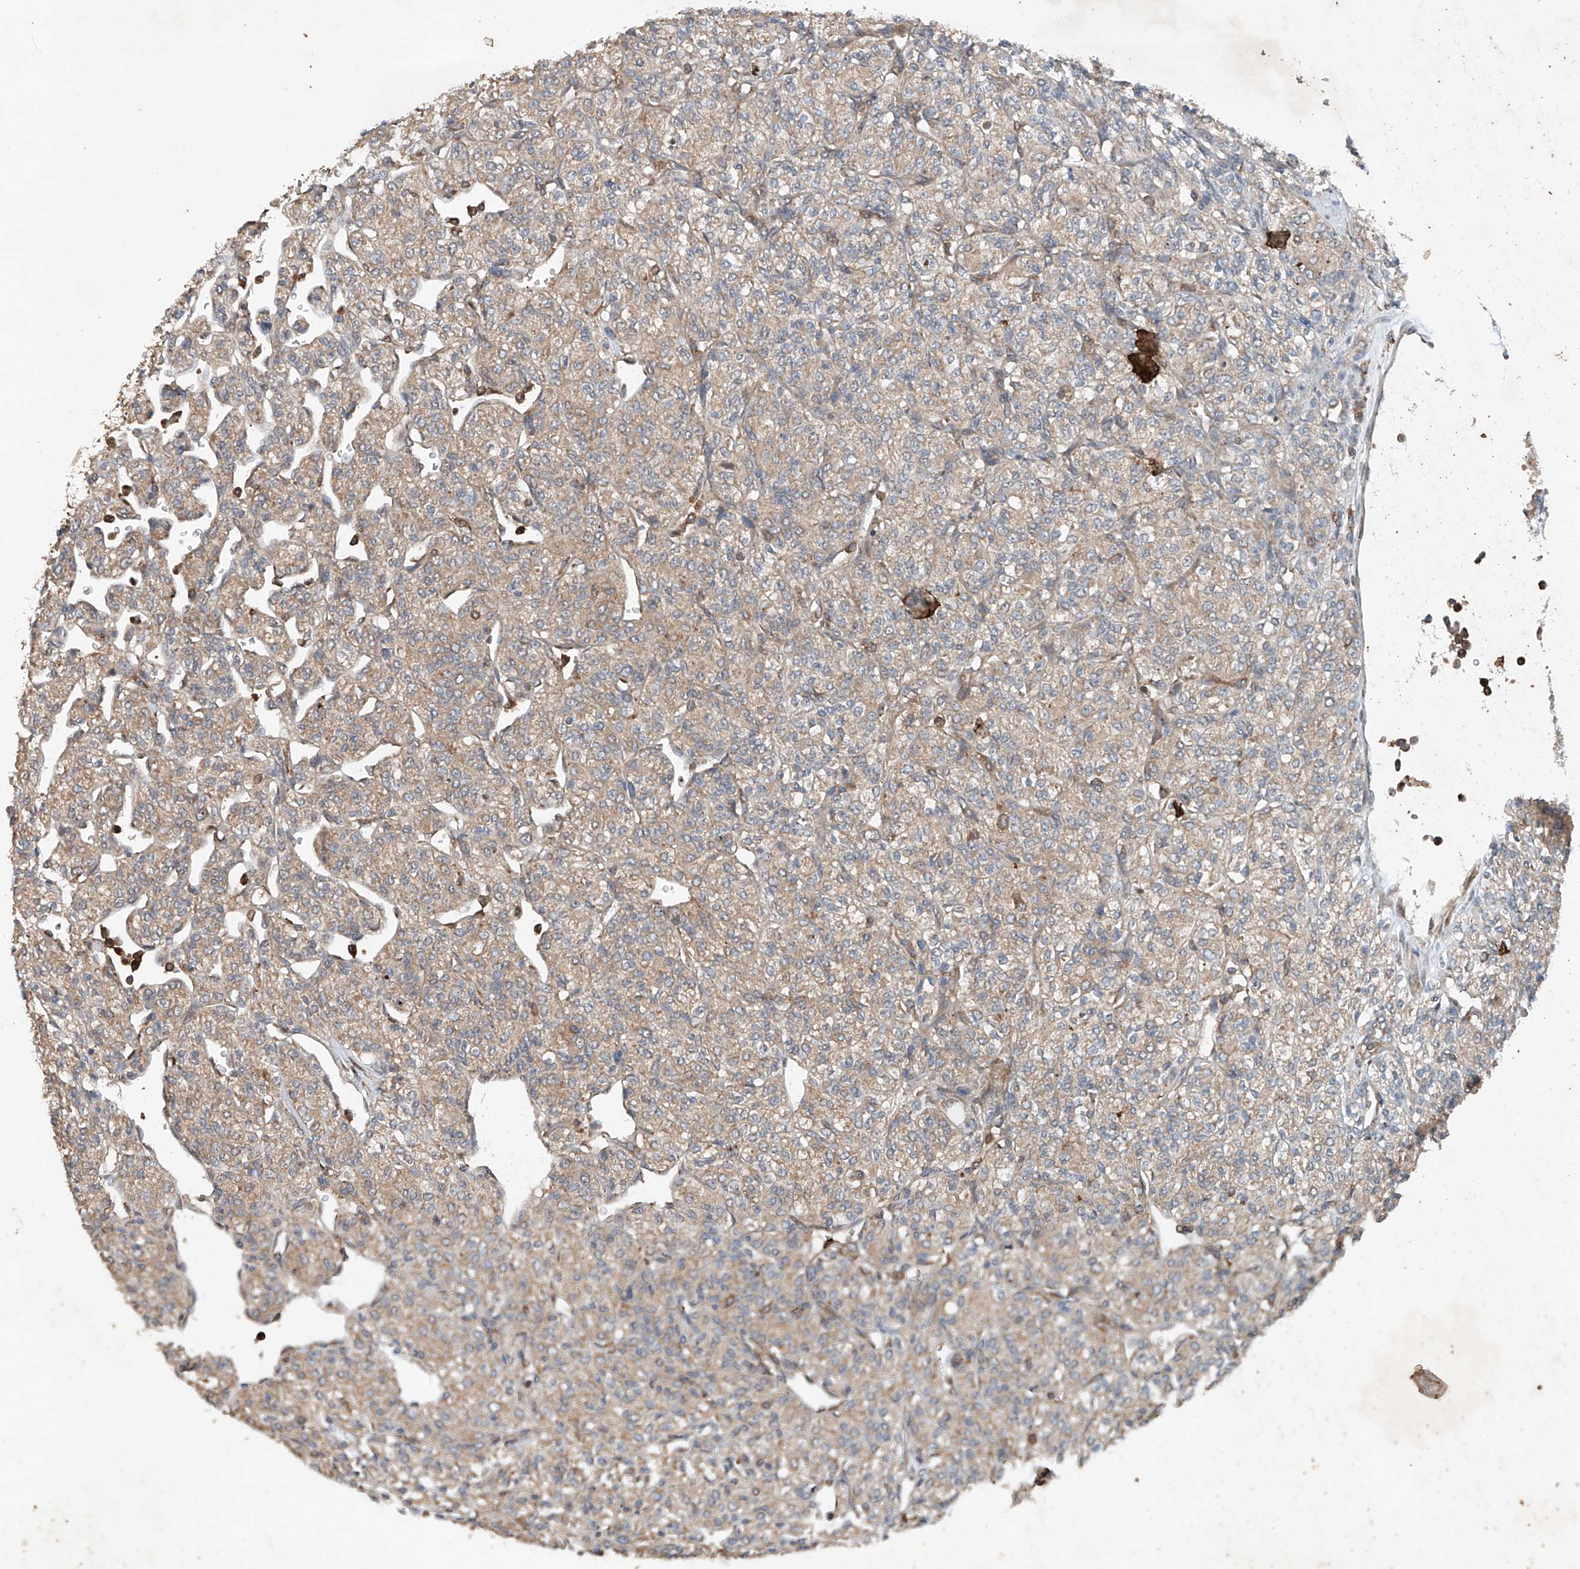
{"staining": {"intensity": "weak", "quantity": "25%-75%", "location": "cytoplasmic/membranous"}, "tissue": "renal cancer", "cell_type": "Tumor cells", "image_type": "cancer", "snomed": [{"axis": "morphology", "description": "Adenocarcinoma, NOS"}, {"axis": "topography", "description": "Kidney"}], "caption": "A brown stain labels weak cytoplasmic/membranous positivity of a protein in adenocarcinoma (renal) tumor cells.", "gene": "CEP85L", "patient": {"sex": "male", "age": 77}}